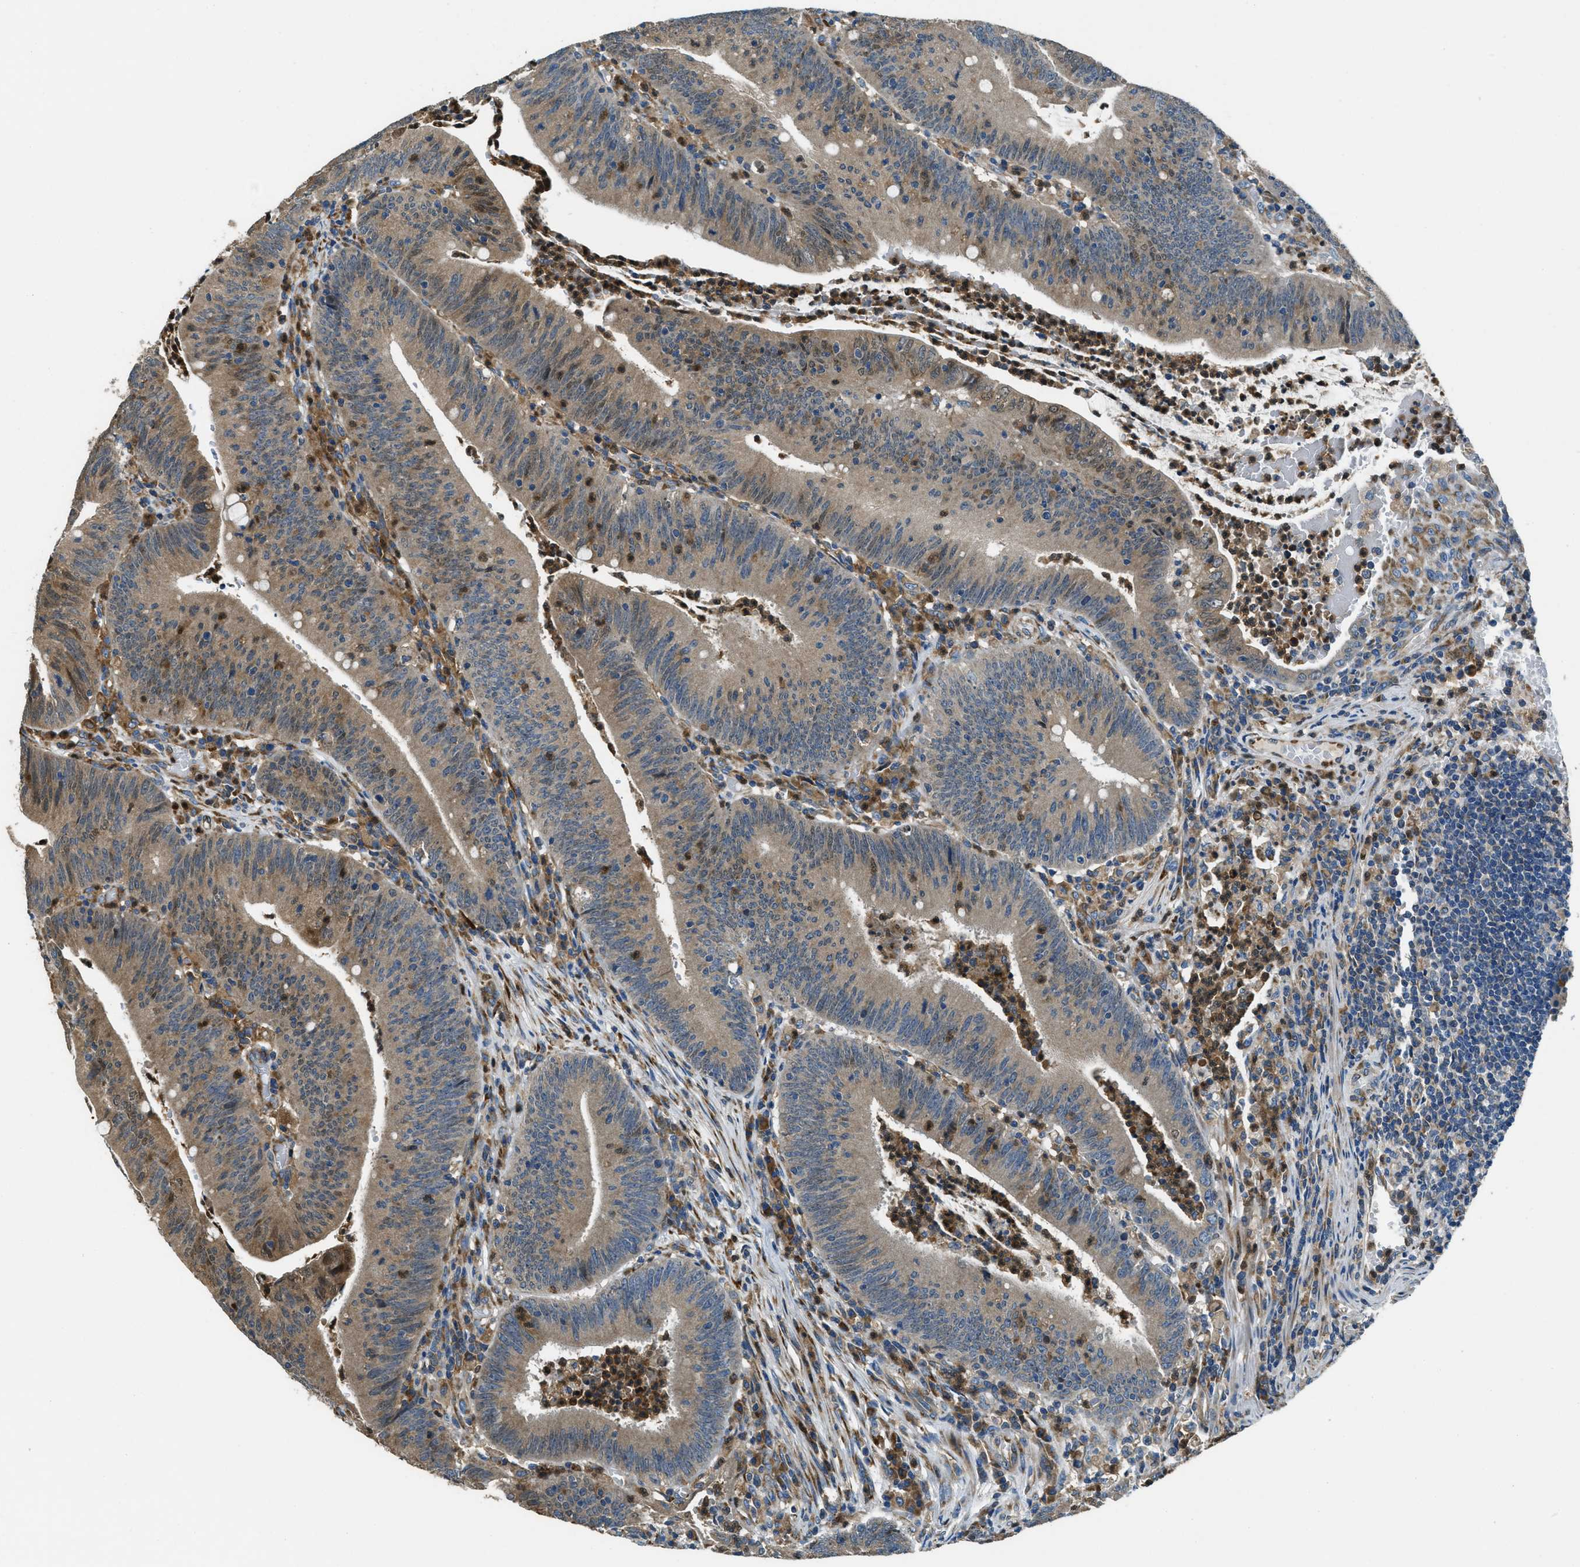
{"staining": {"intensity": "moderate", "quantity": ">75%", "location": "cytoplasmic/membranous"}, "tissue": "colorectal cancer", "cell_type": "Tumor cells", "image_type": "cancer", "snomed": [{"axis": "morphology", "description": "Normal tissue, NOS"}, {"axis": "morphology", "description": "Adenocarcinoma, NOS"}, {"axis": "topography", "description": "Rectum"}], "caption": "Brown immunohistochemical staining in colorectal cancer shows moderate cytoplasmic/membranous staining in about >75% of tumor cells. Immunohistochemistry (ihc) stains the protein of interest in brown and the nuclei are stained blue.", "gene": "GIMAP8", "patient": {"sex": "female", "age": 66}}